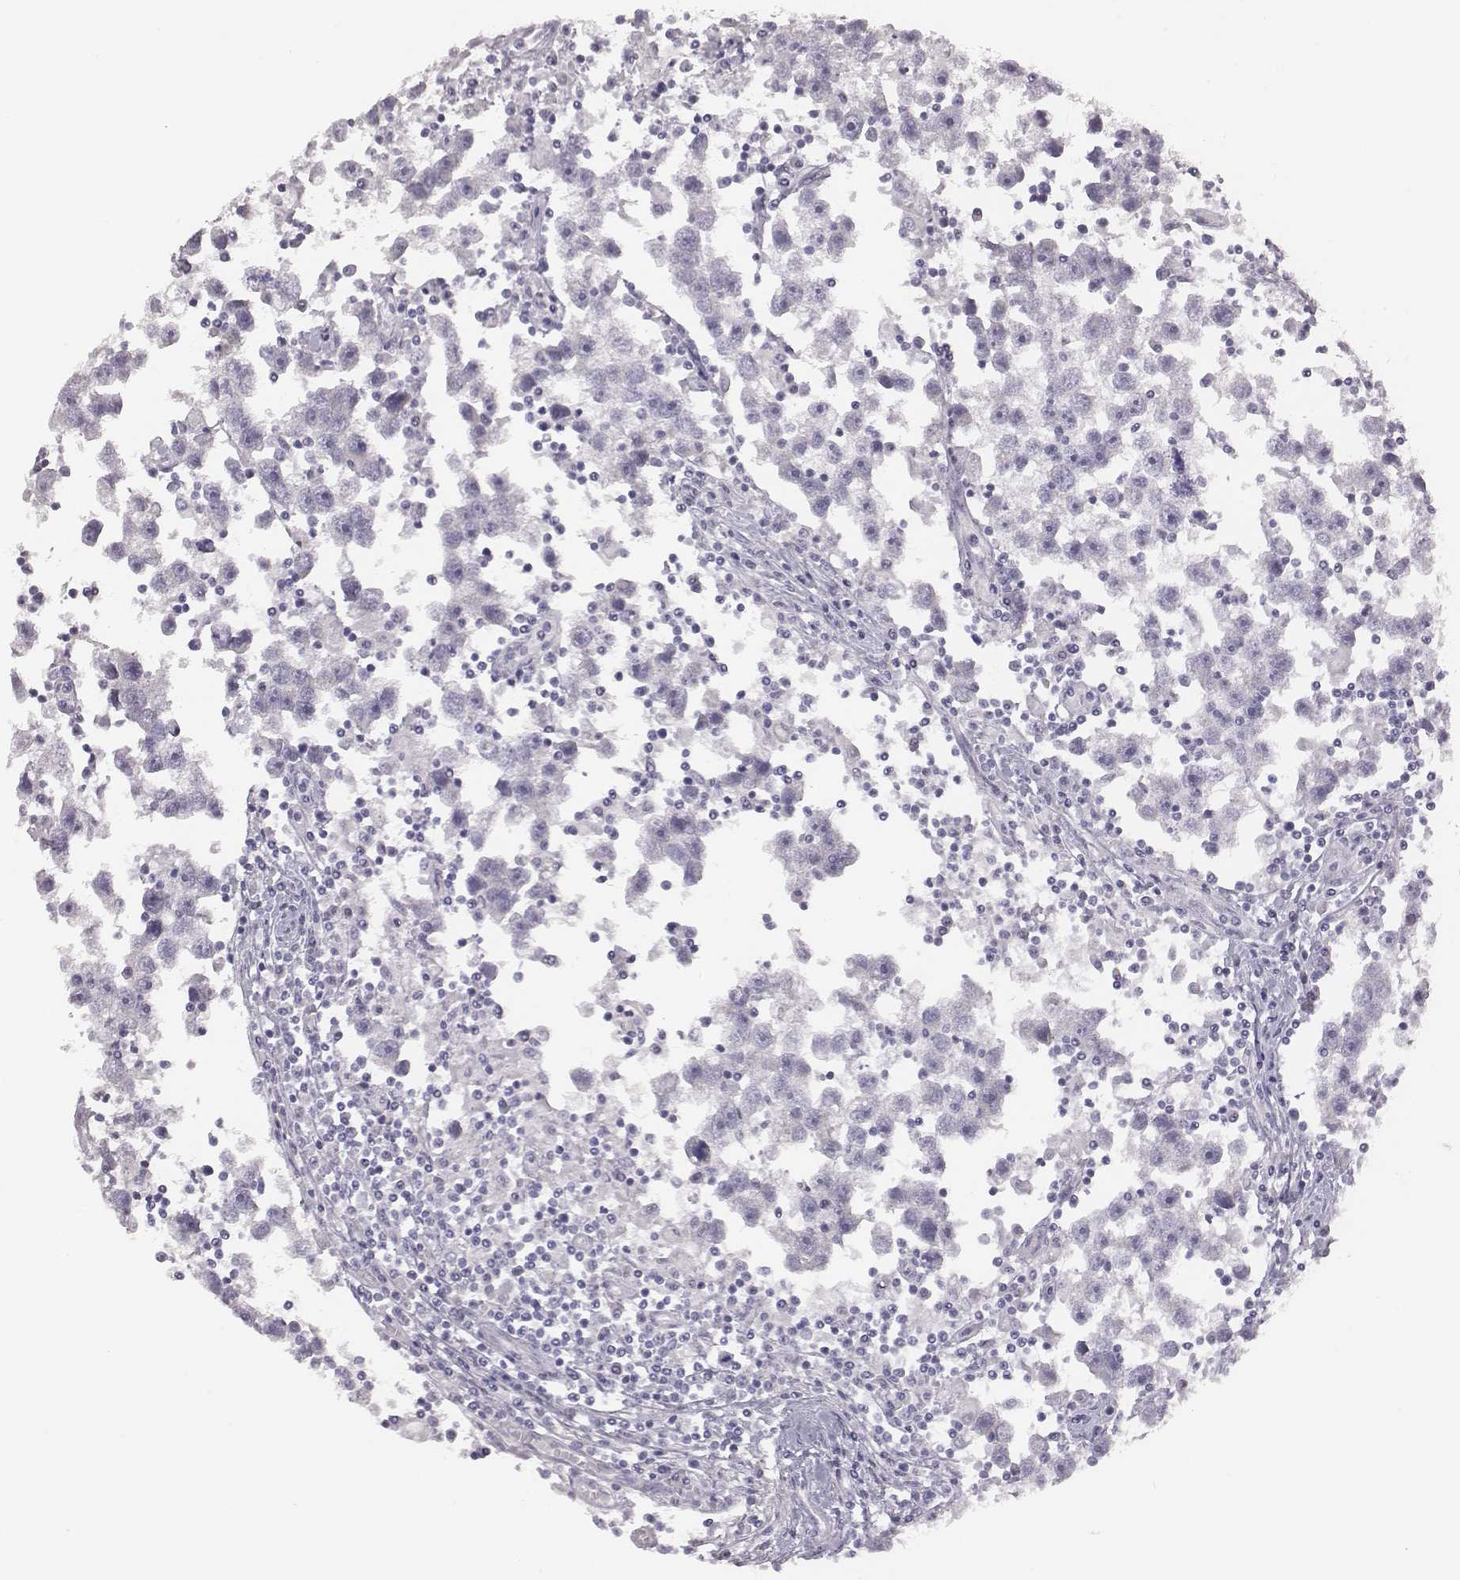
{"staining": {"intensity": "negative", "quantity": "none", "location": "none"}, "tissue": "testis cancer", "cell_type": "Tumor cells", "image_type": "cancer", "snomed": [{"axis": "morphology", "description": "Seminoma, NOS"}, {"axis": "topography", "description": "Testis"}], "caption": "Protein analysis of testis cancer (seminoma) shows no significant expression in tumor cells. Brightfield microscopy of IHC stained with DAB (3,3'-diaminobenzidine) (brown) and hematoxylin (blue), captured at high magnification.", "gene": "GUCA1A", "patient": {"sex": "male", "age": 30}}